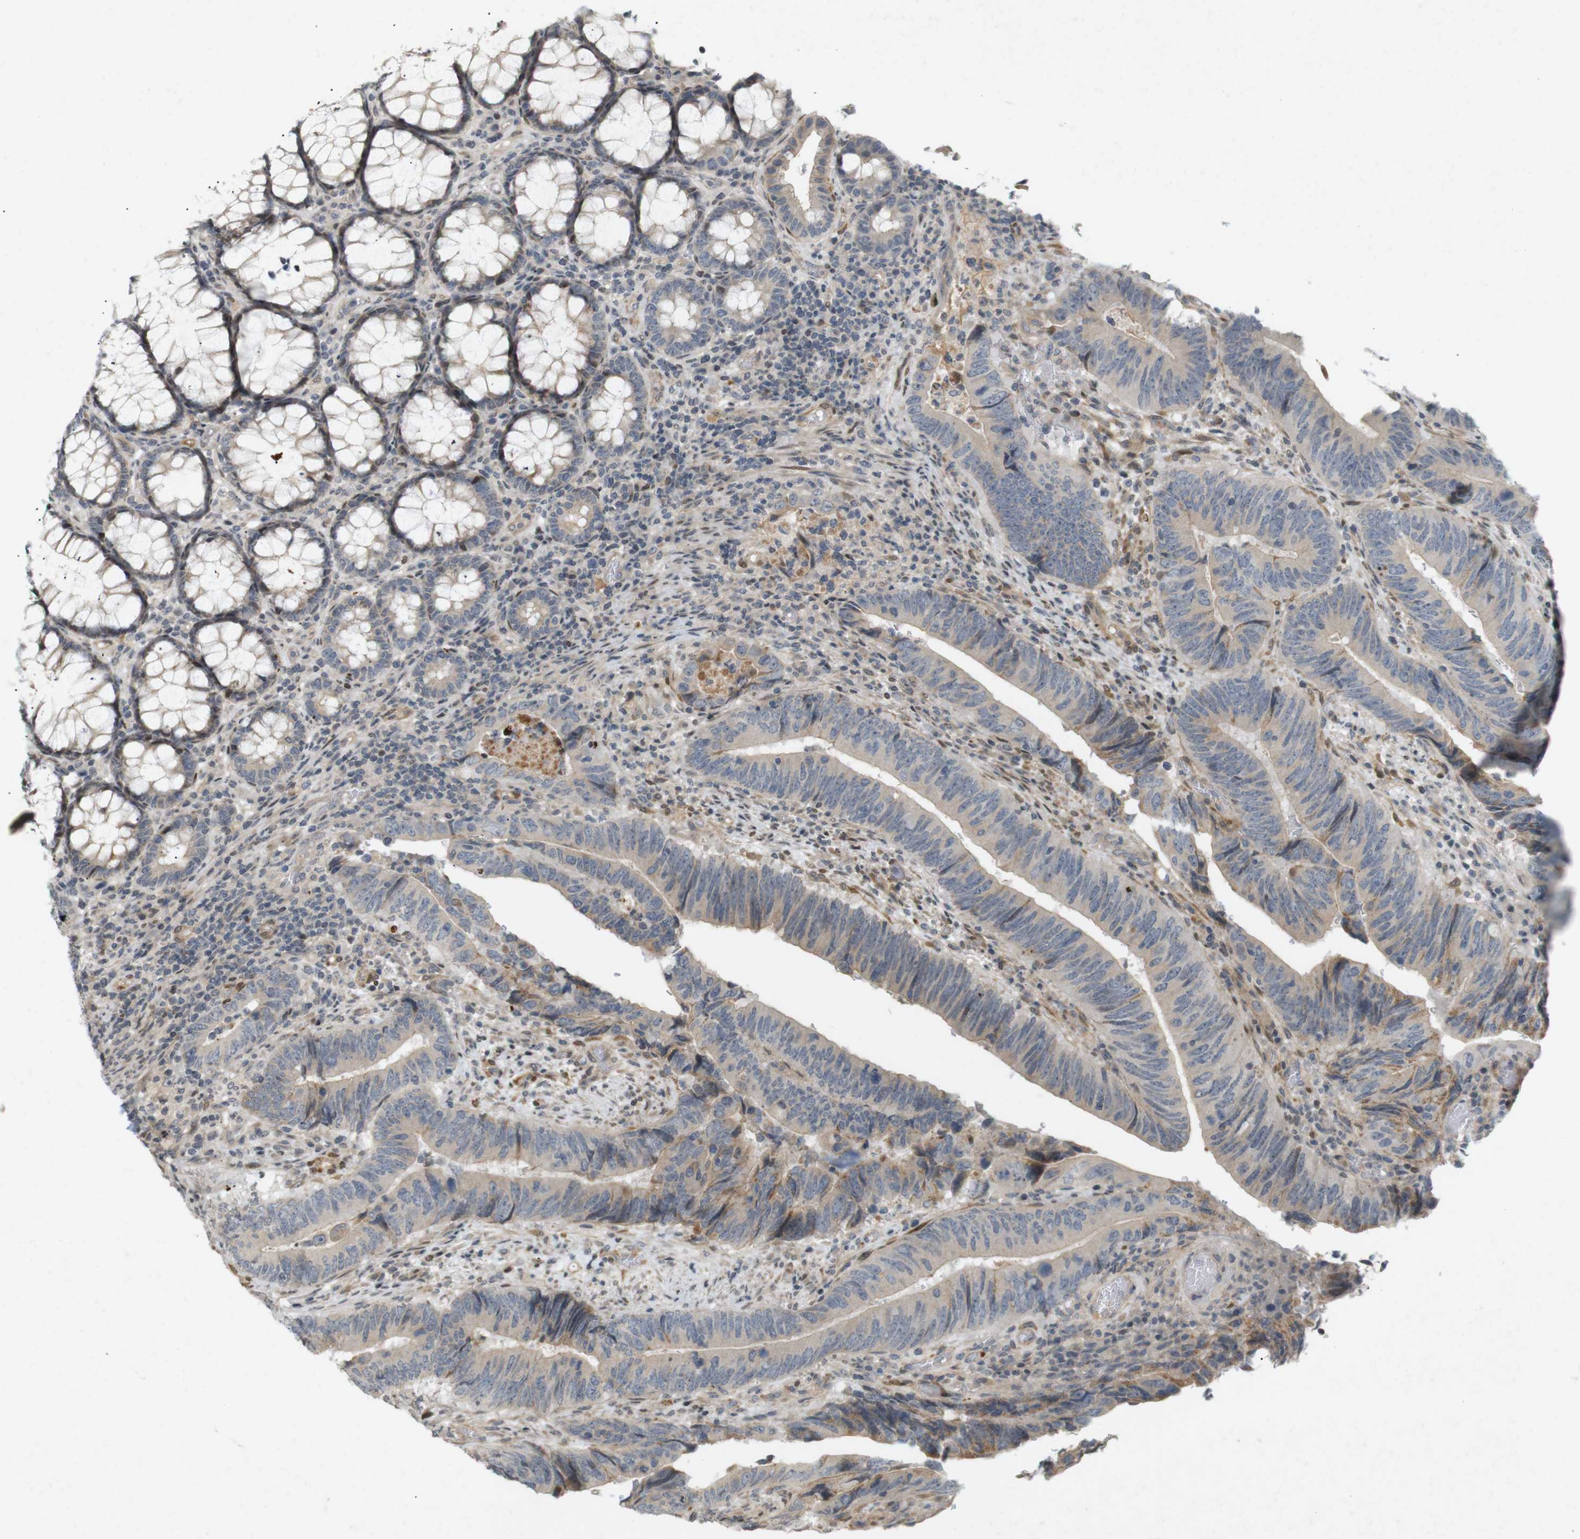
{"staining": {"intensity": "moderate", "quantity": "<25%", "location": "cytoplasmic/membranous"}, "tissue": "colorectal cancer", "cell_type": "Tumor cells", "image_type": "cancer", "snomed": [{"axis": "morphology", "description": "Normal tissue, NOS"}, {"axis": "morphology", "description": "Adenocarcinoma, NOS"}, {"axis": "topography", "description": "Colon"}], "caption": "IHC micrograph of neoplastic tissue: human colorectal cancer (adenocarcinoma) stained using immunohistochemistry exhibits low levels of moderate protein expression localized specifically in the cytoplasmic/membranous of tumor cells, appearing as a cytoplasmic/membranous brown color.", "gene": "PPP1R14A", "patient": {"sex": "male", "age": 56}}